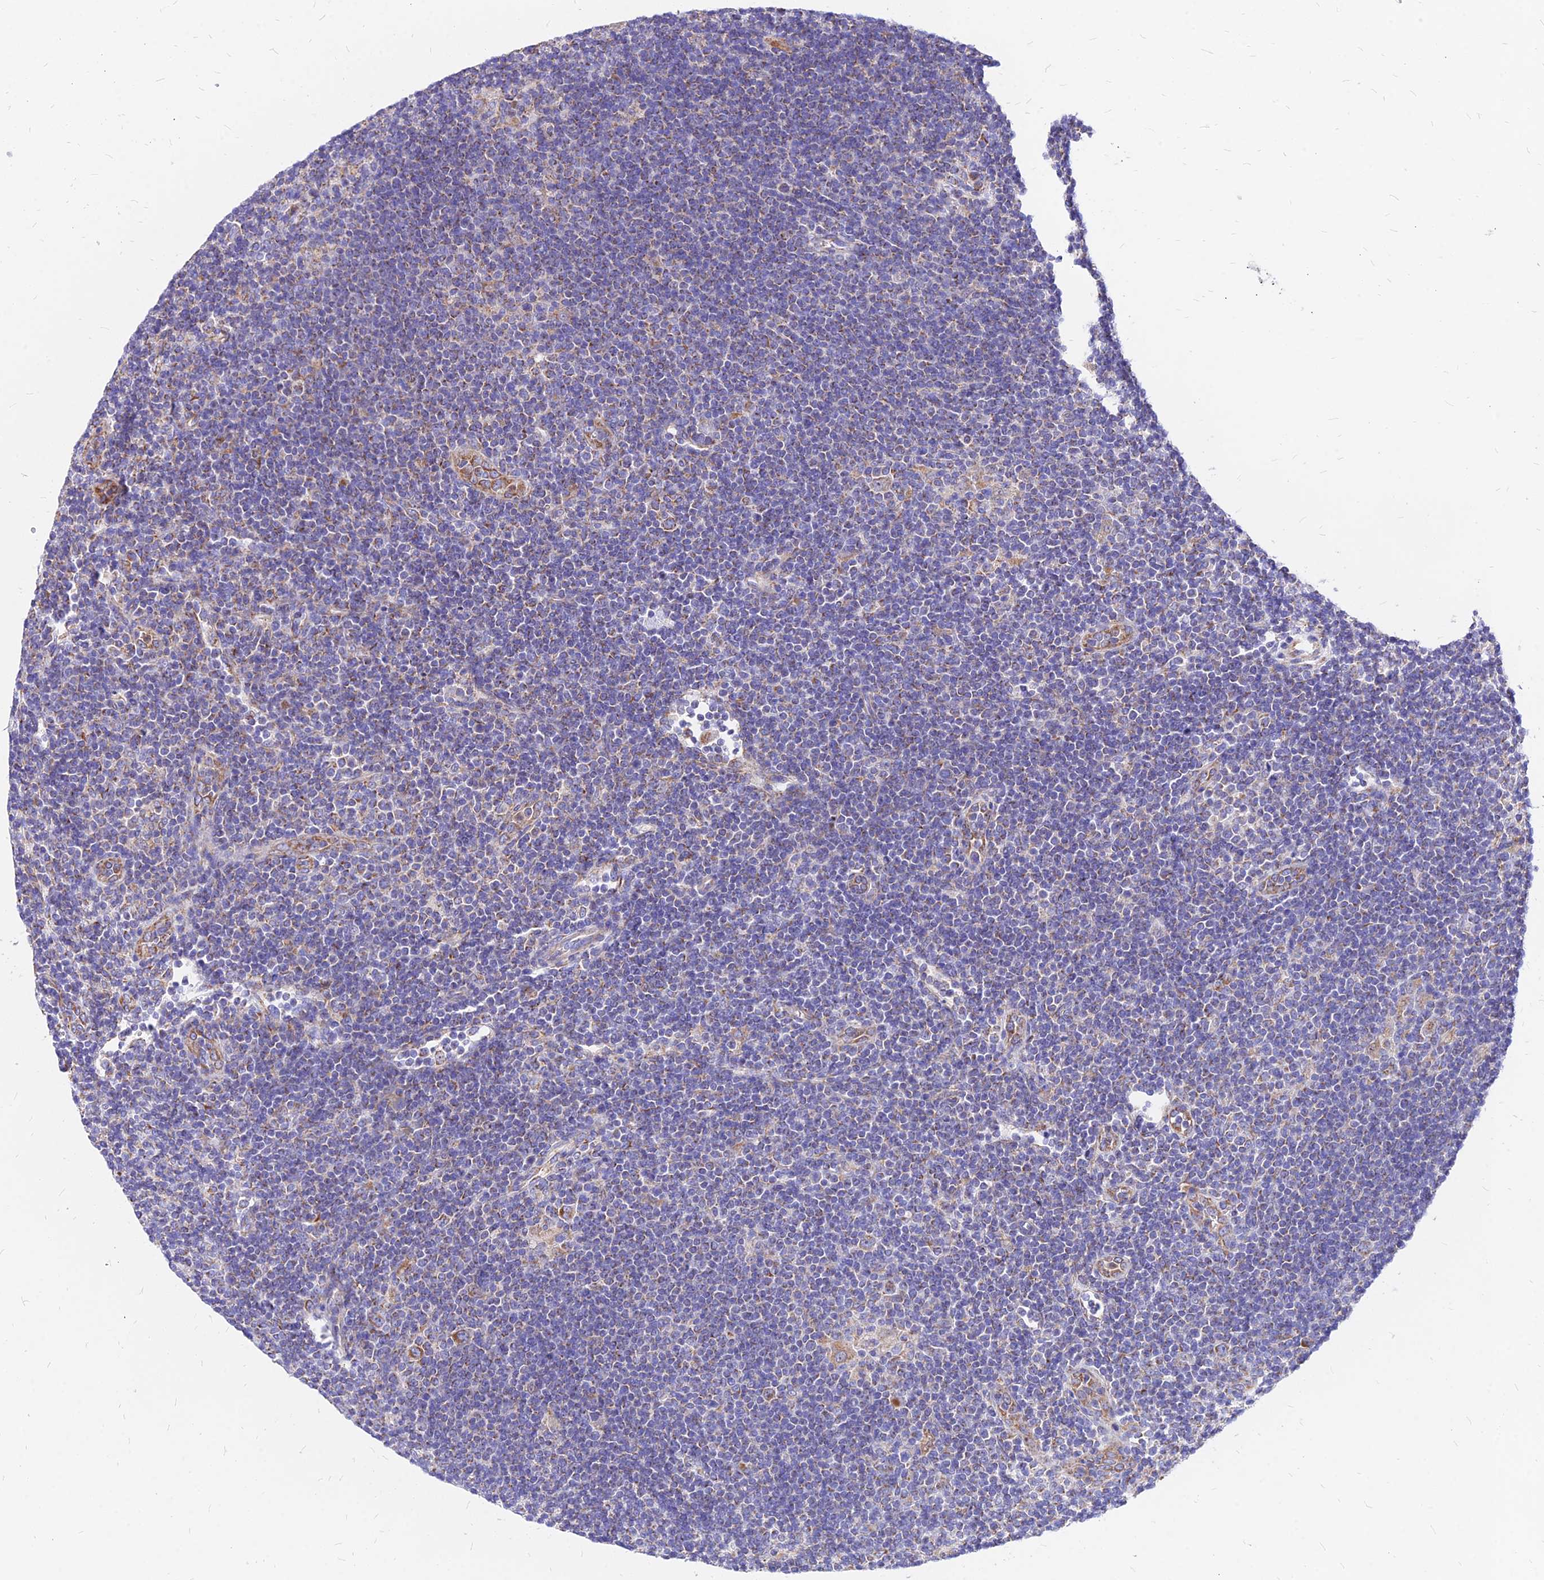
{"staining": {"intensity": "moderate", "quantity": ">75%", "location": "cytoplasmic/membranous"}, "tissue": "lymphoma", "cell_type": "Tumor cells", "image_type": "cancer", "snomed": [{"axis": "morphology", "description": "Hodgkin's disease, NOS"}, {"axis": "topography", "description": "Lymph node"}], "caption": "Protein staining reveals moderate cytoplasmic/membranous staining in approximately >75% of tumor cells in lymphoma.", "gene": "MRPL3", "patient": {"sex": "female", "age": 57}}